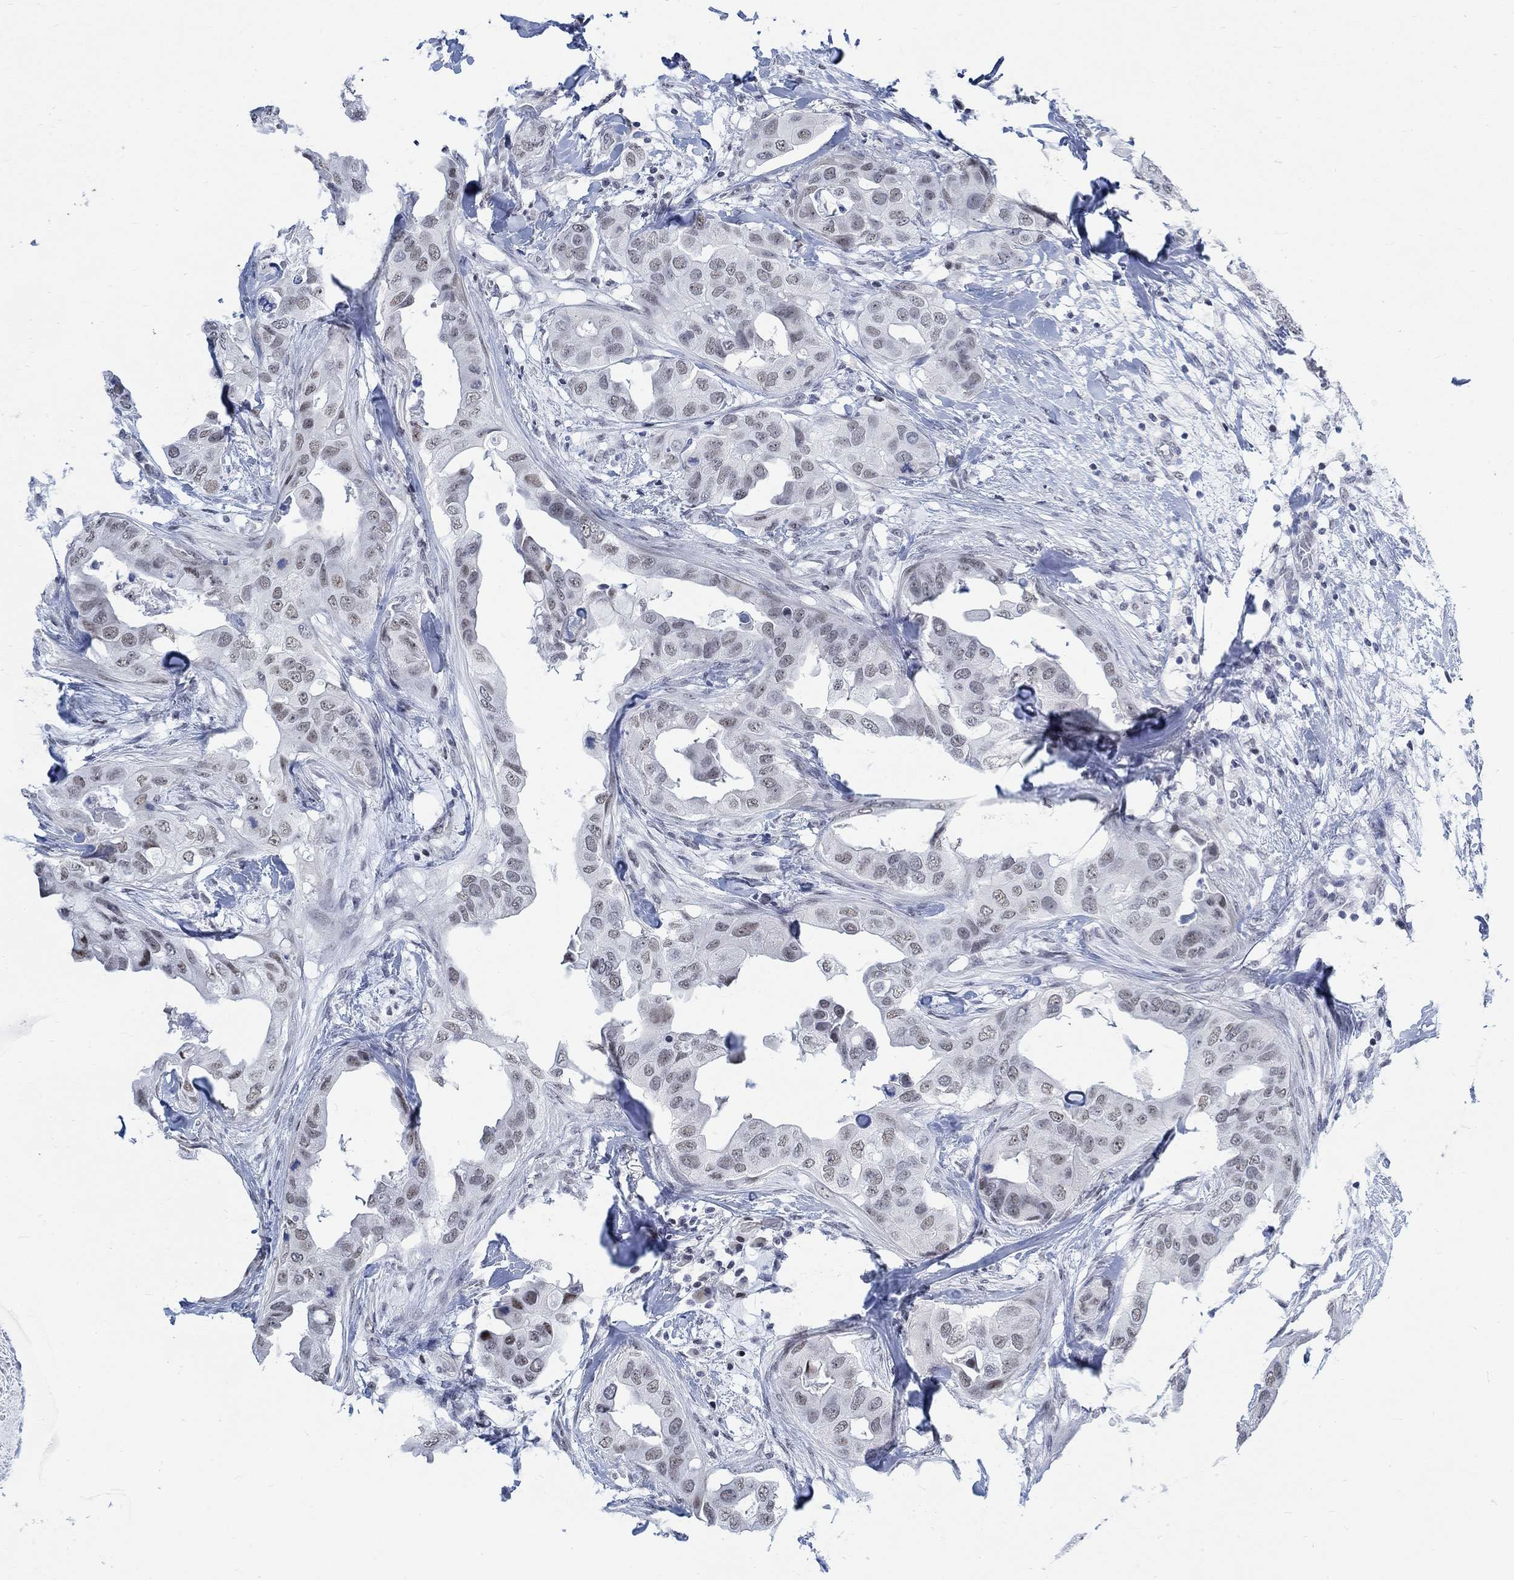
{"staining": {"intensity": "negative", "quantity": "none", "location": "none"}, "tissue": "breast cancer", "cell_type": "Tumor cells", "image_type": "cancer", "snomed": [{"axis": "morphology", "description": "Normal tissue, NOS"}, {"axis": "morphology", "description": "Duct carcinoma"}, {"axis": "topography", "description": "Breast"}], "caption": "Tumor cells show no significant protein staining in breast cancer.", "gene": "KCNH8", "patient": {"sex": "female", "age": 40}}